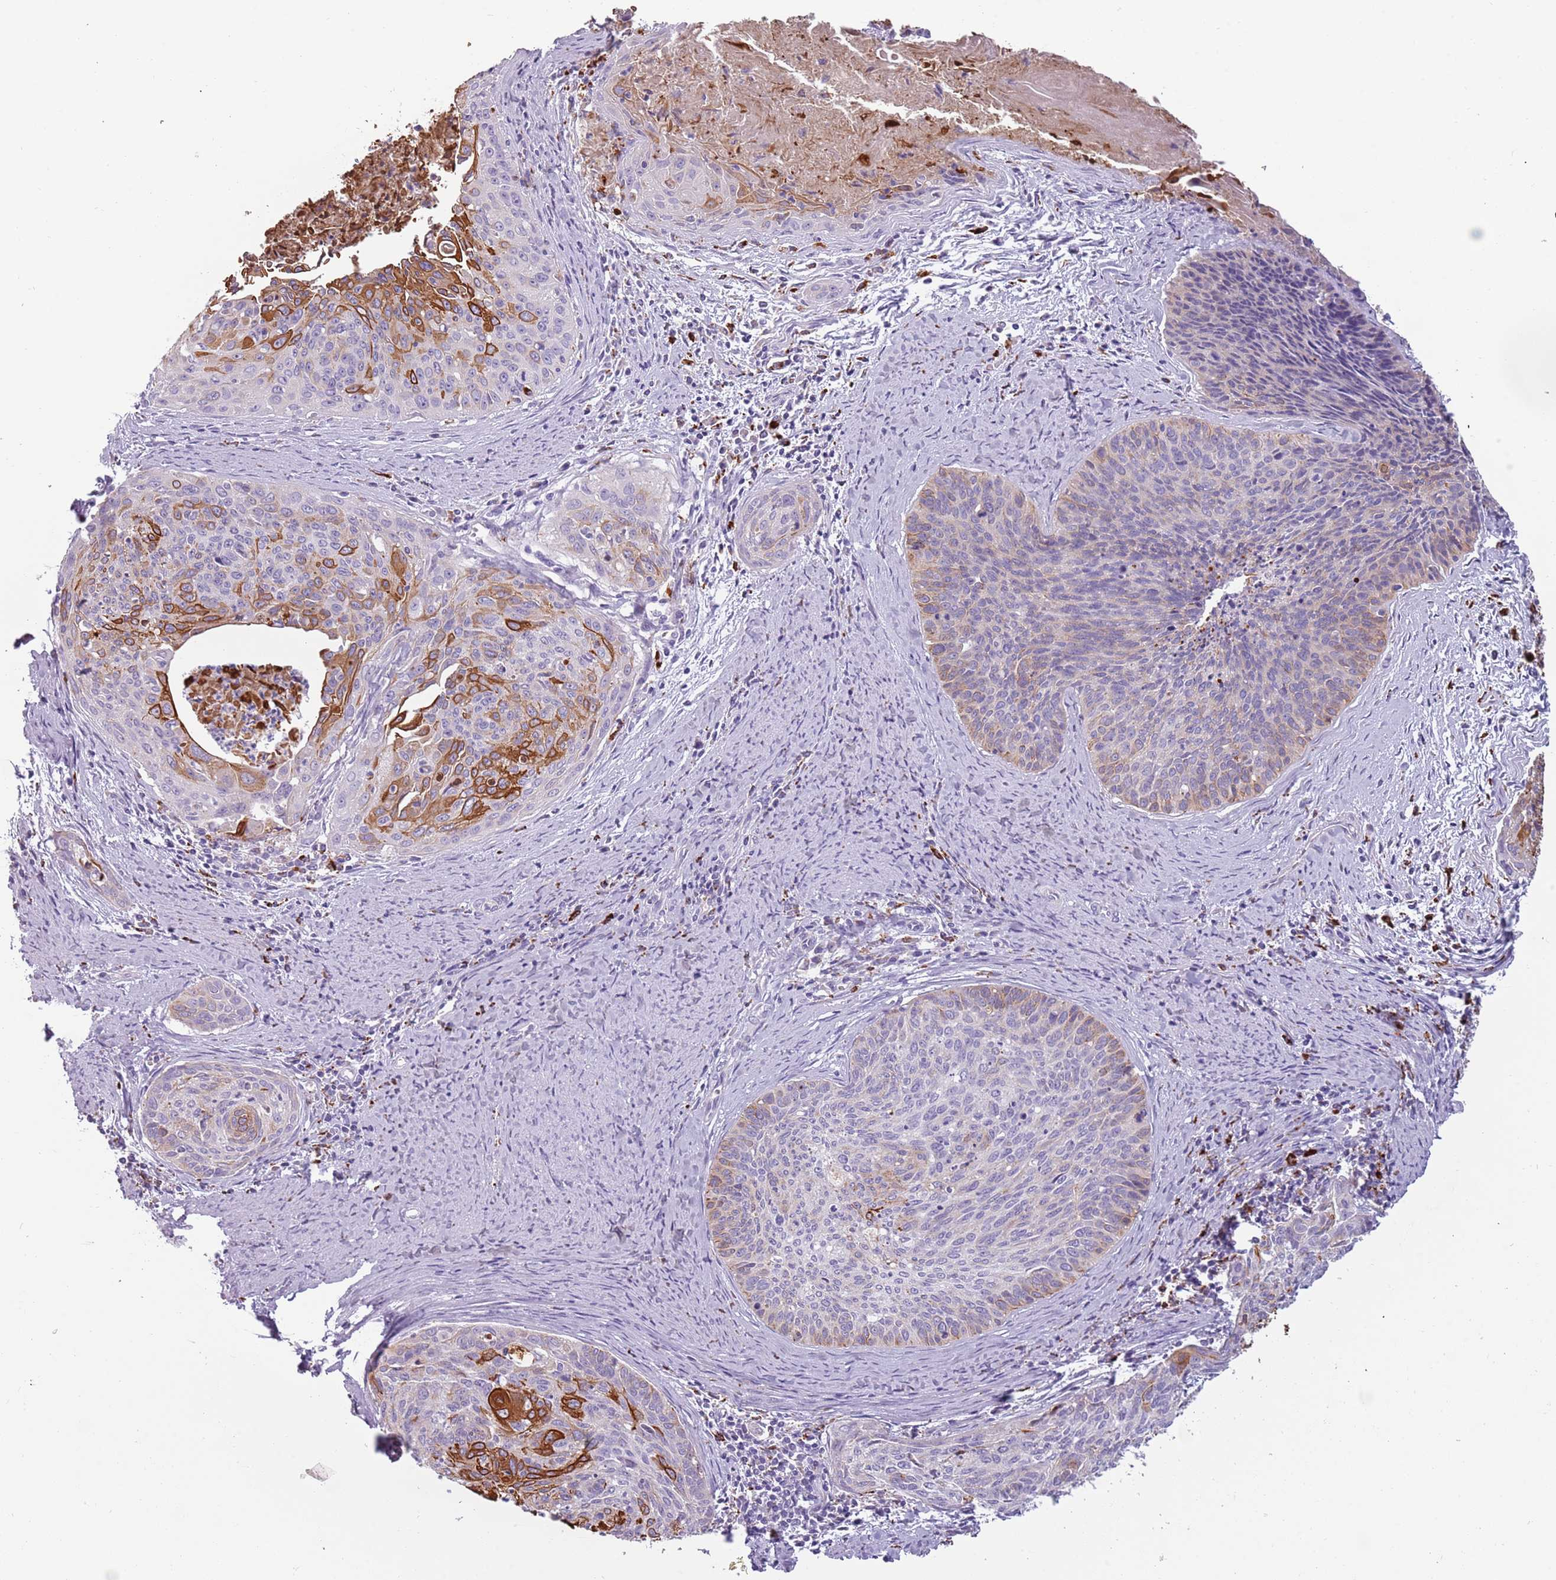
{"staining": {"intensity": "strong", "quantity": "<25%", "location": "cytoplasmic/membranous"}, "tissue": "cervical cancer", "cell_type": "Tumor cells", "image_type": "cancer", "snomed": [{"axis": "morphology", "description": "Squamous cell carcinoma, NOS"}, {"axis": "topography", "description": "Cervix"}], "caption": "Squamous cell carcinoma (cervical) stained with IHC shows strong cytoplasmic/membranous positivity in about <25% of tumor cells. (DAB (3,3'-diaminobenzidine) IHC with brightfield microscopy, high magnification).", "gene": "NWD2", "patient": {"sex": "female", "age": 55}}